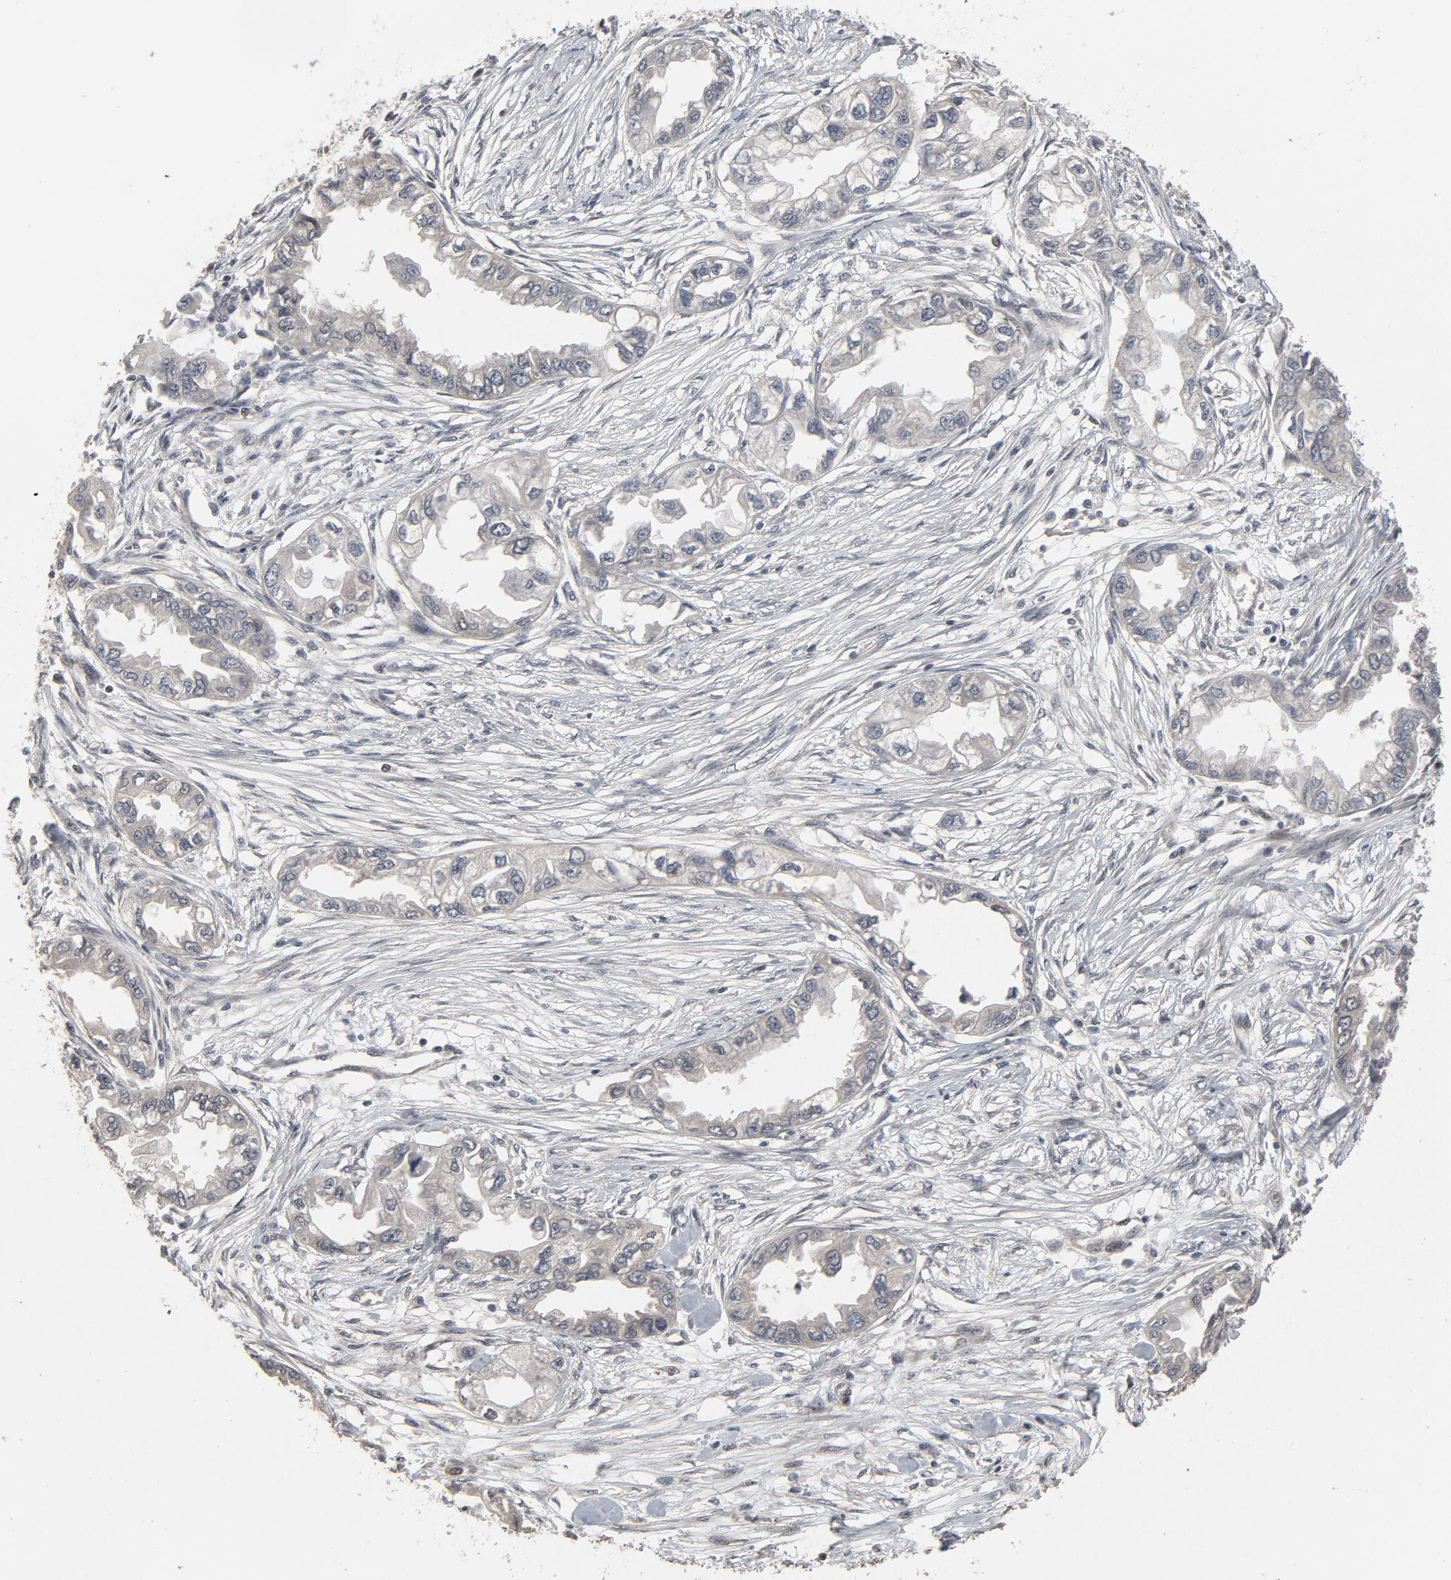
{"staining": {"intensity": "weak", "quantity": "25%-75%", "location": "cytoplasmic/membranous"}, "tissue": "endometrial cancer", "cell_type": "Tumor cells", "image_type": "cancer", "snomed": [{"axis": "morphology", "description": "Adenocarcinoma, NOS"}, {"axis": "topography", "description": "Endometrium"}], "caption": "Endometrial cancer (adenocarcinoma) stained with DAB (3,3'-diaminobenzidine) IHC exhibits low levels of weak cytoplasmic/membranous positivity in approximately 25%-75% of tumor cells. (DAB IHC, brown staining for protein, blue staining for nuclei).", "gene": "POM121", "patient": {"sex": "female", "age": 67}}